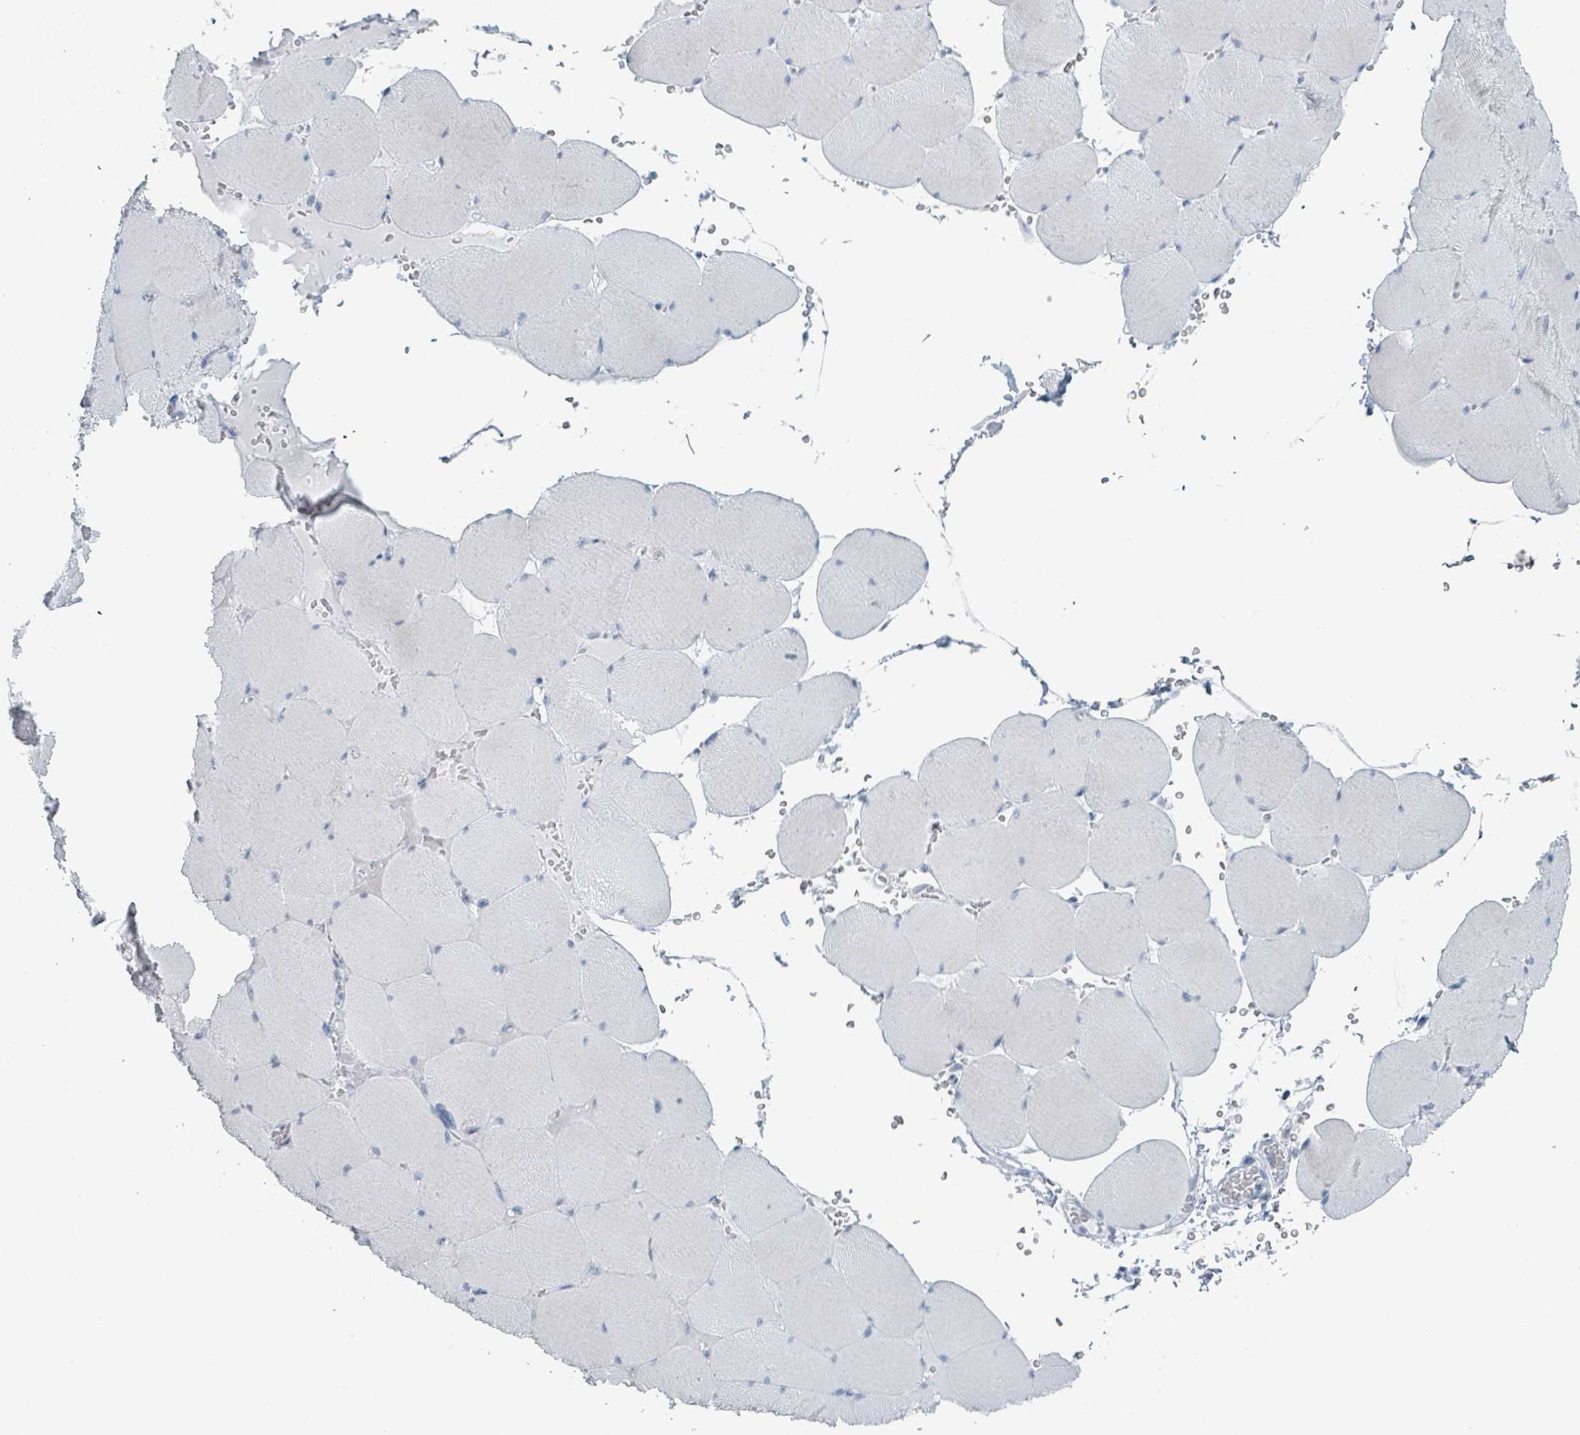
{"staining": {"intensity": "negative", "quantity": "none", "location": "none"}, "tissue": "skeletal muscle", "cell_type": "Myocytes", "image_type": "normal", "snomed": [{"axis": "morphology", "description": "Normal tissue, NOS"}, {"axis": "topography", "description": "Skeletal muscle"}, {"axis": "topography", "description": "Head-Neck"}], "caption": "Myocytes are negative for protein expression in benign human skeletal muscle. (DAB (3,3'-diaminobenzidine) immunohistochemistry (IHC) with hematoxylin counter stain).", "gene": "GPR15LG", "patient": {"sex": "male", "age": 66}}